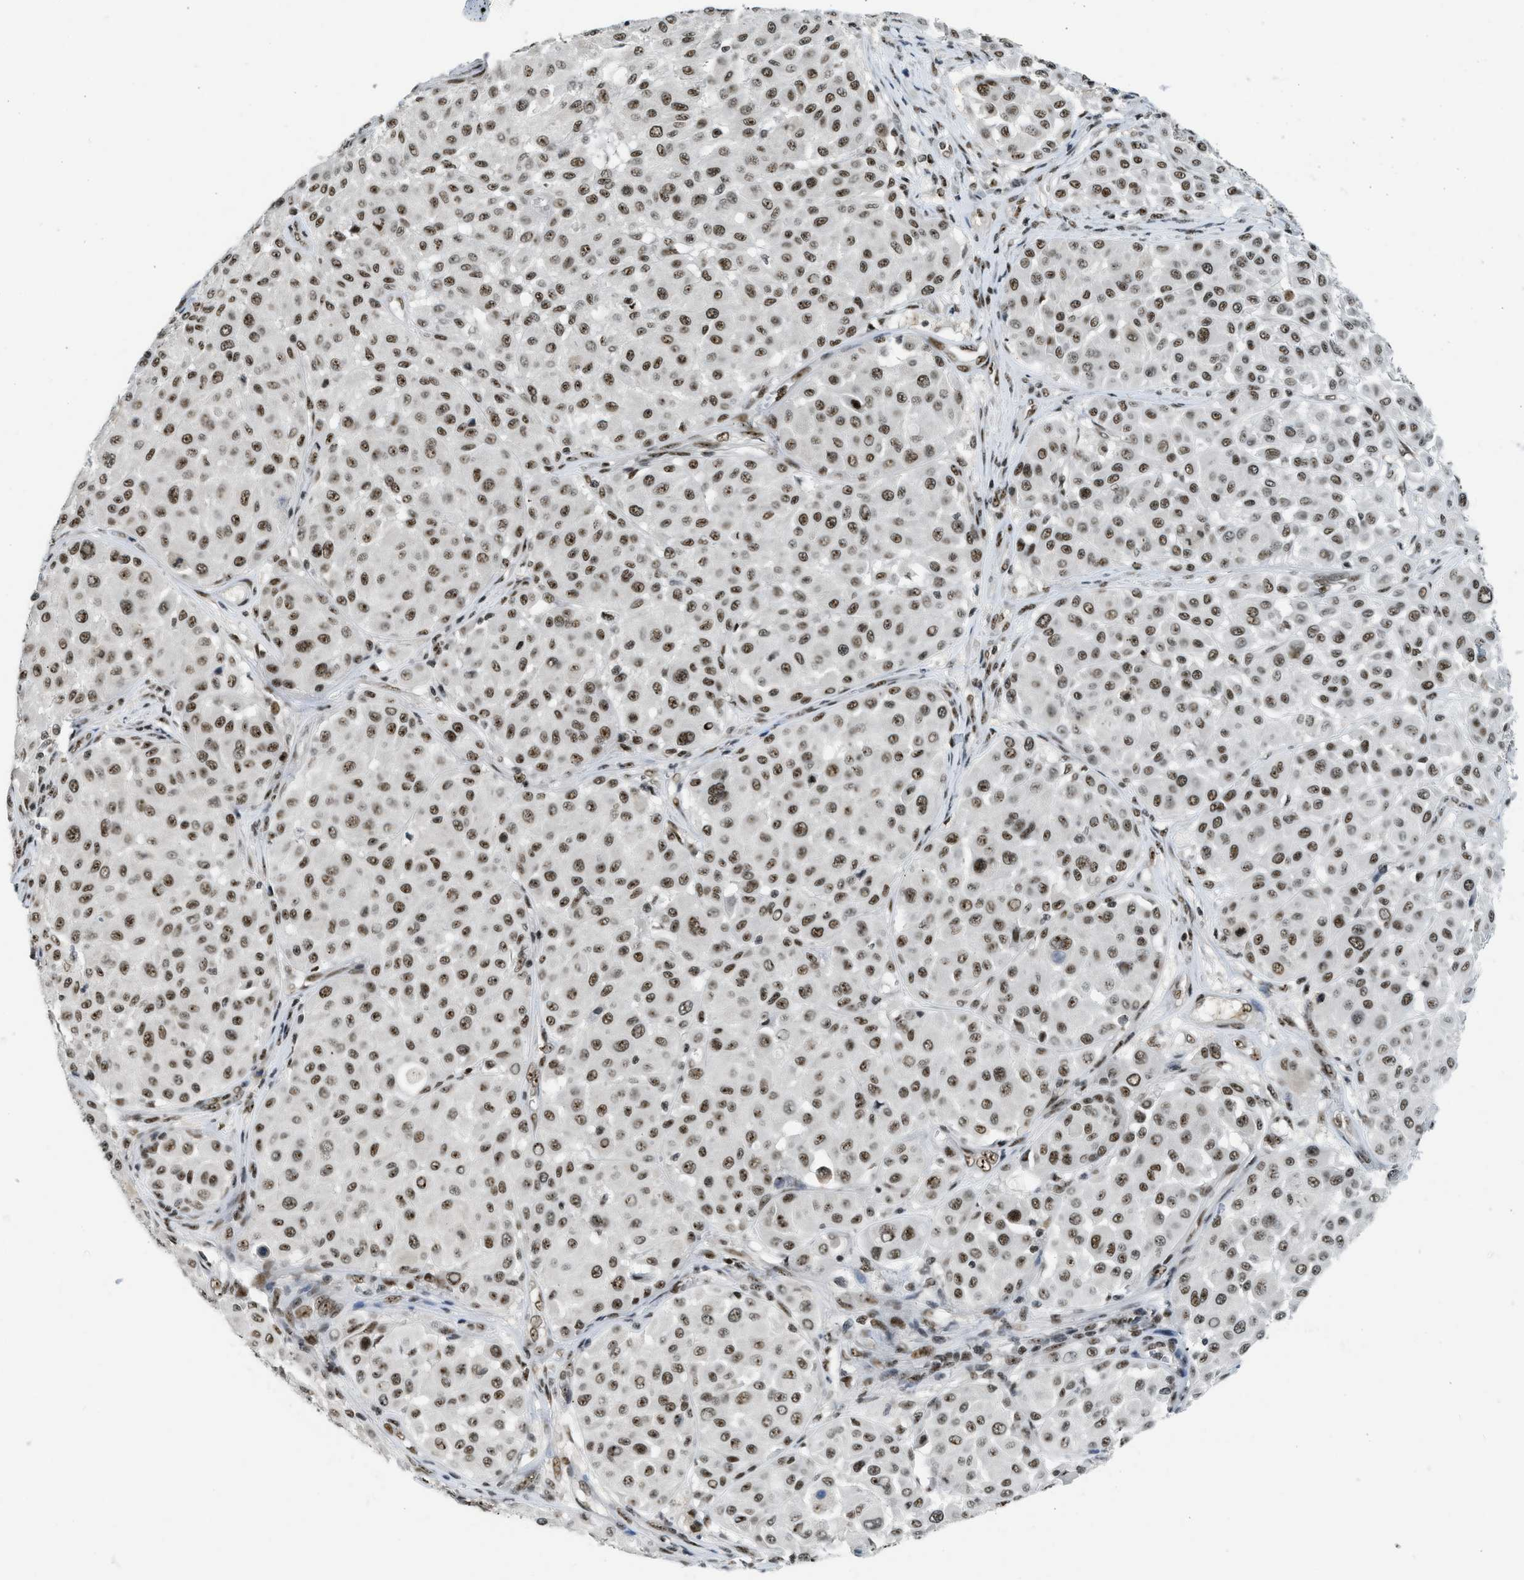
{"staining": {"intensity": "moderate", "quantity": ">75%", "location": "nuclear"}, "tissue": "melanoma", "cell_type": "Tumor cells", "image_type": "cancer", "snomed": [{"axis": "morphology", "description": "Malignant melanoma, Metastatic site"}, {"axis": "topography", "description": "Soft tissue"}], "caption": "Immunohistochemical staining of malignant melanoma (metastatic site) exhibits moderate nuclear protein expression in about >75% of tumor cells.", "gene": "URB1", "patient": {"sex": "male", "age": 41}}